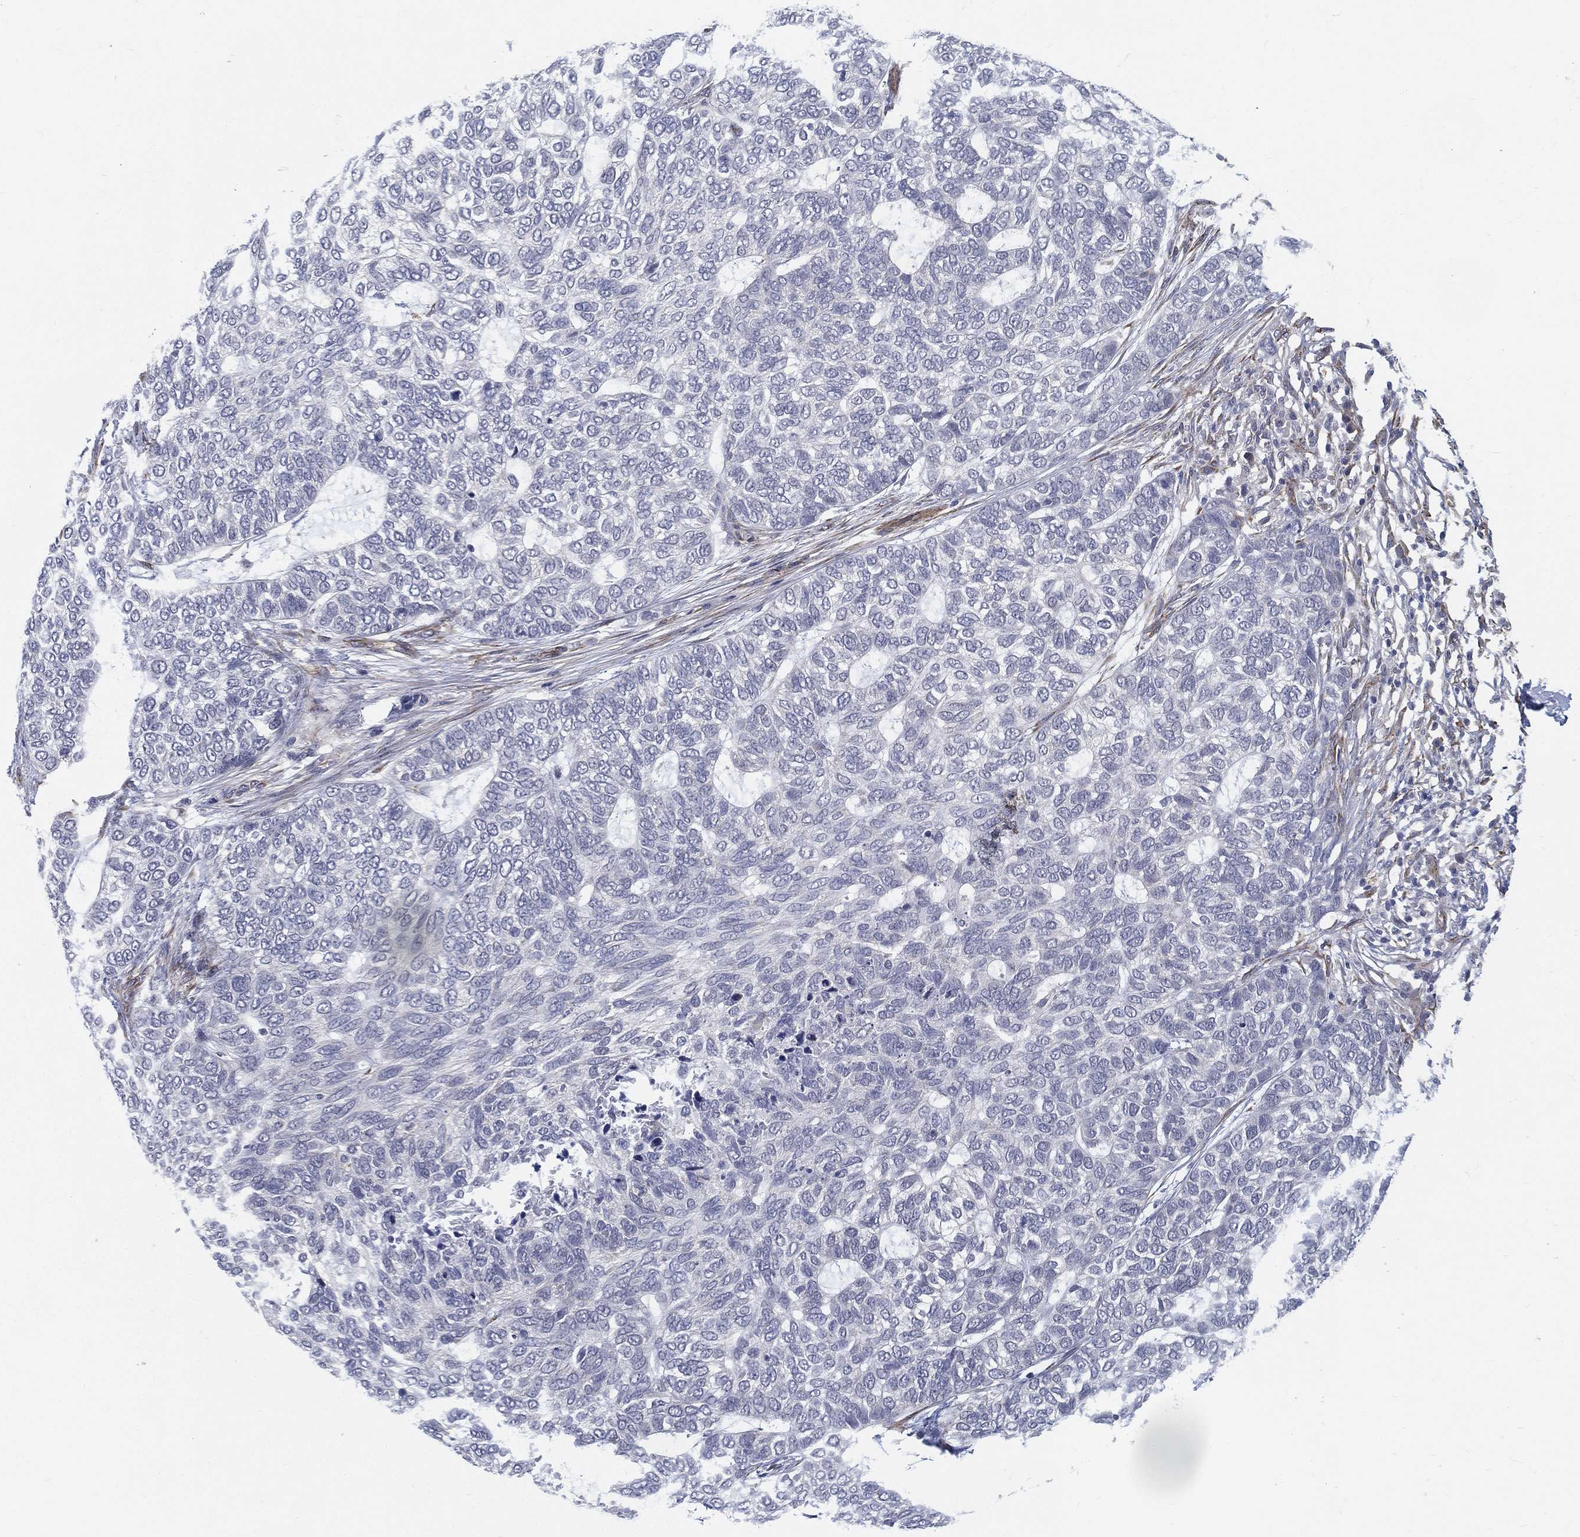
{"staining": {"intensity": "negative", "quantity": "none", "location": "none"}, "tissue": "skin cancer", "cell_type": "Tumor cells", "image_type": "cancer", "snomed": [{"axis": "morphology", "description": "Basal cell carcinoma"}, {"axis": "topography", "description": "Skin"}], "caption": "Tumor cells are negative for brown protein staining in basal cell carcinoma (skin). Nuclei are stained in blue.", "gene": "LRRC56", "patient": {"sex": "female", "age": 65}}